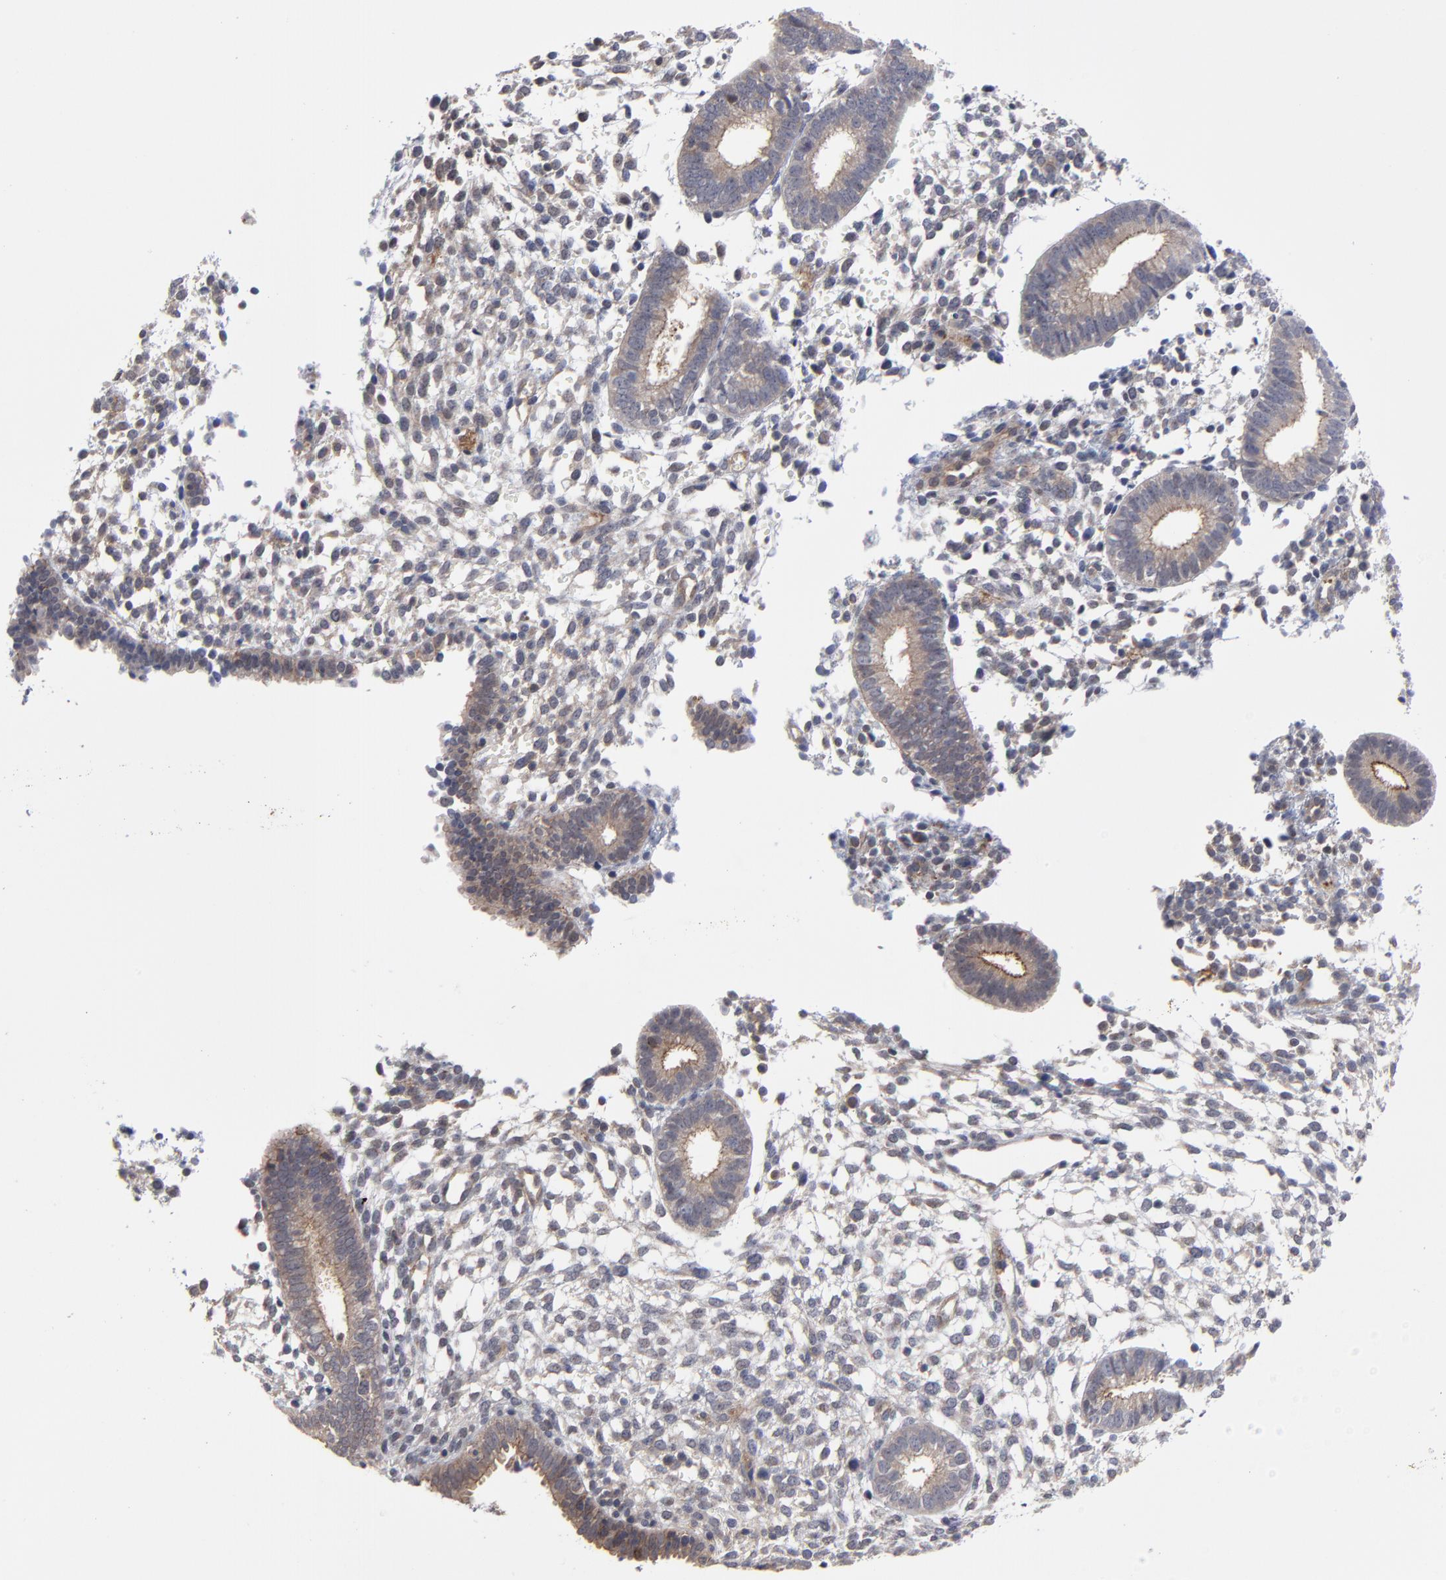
{"staining": {"intensity": "negative", "quantity": "none", "location": "none"}, "tissue": "endometrium", "cell_type": "Cells in endometrial stroma", "image_type": "normal", "snomed": [{"axis": "morphology", "description": "Normal tissue, NOS"}, {"axis": "topography", "description": "Endometrium"}], "caption": "Histopathology image shows no significant protein staining in cells in endometrial stroma of normal endometrium. (IHC, brightfield microscopy, high magnification).", "gene": "ZNF157", "patient": {"sex": "female", "age": 35}}